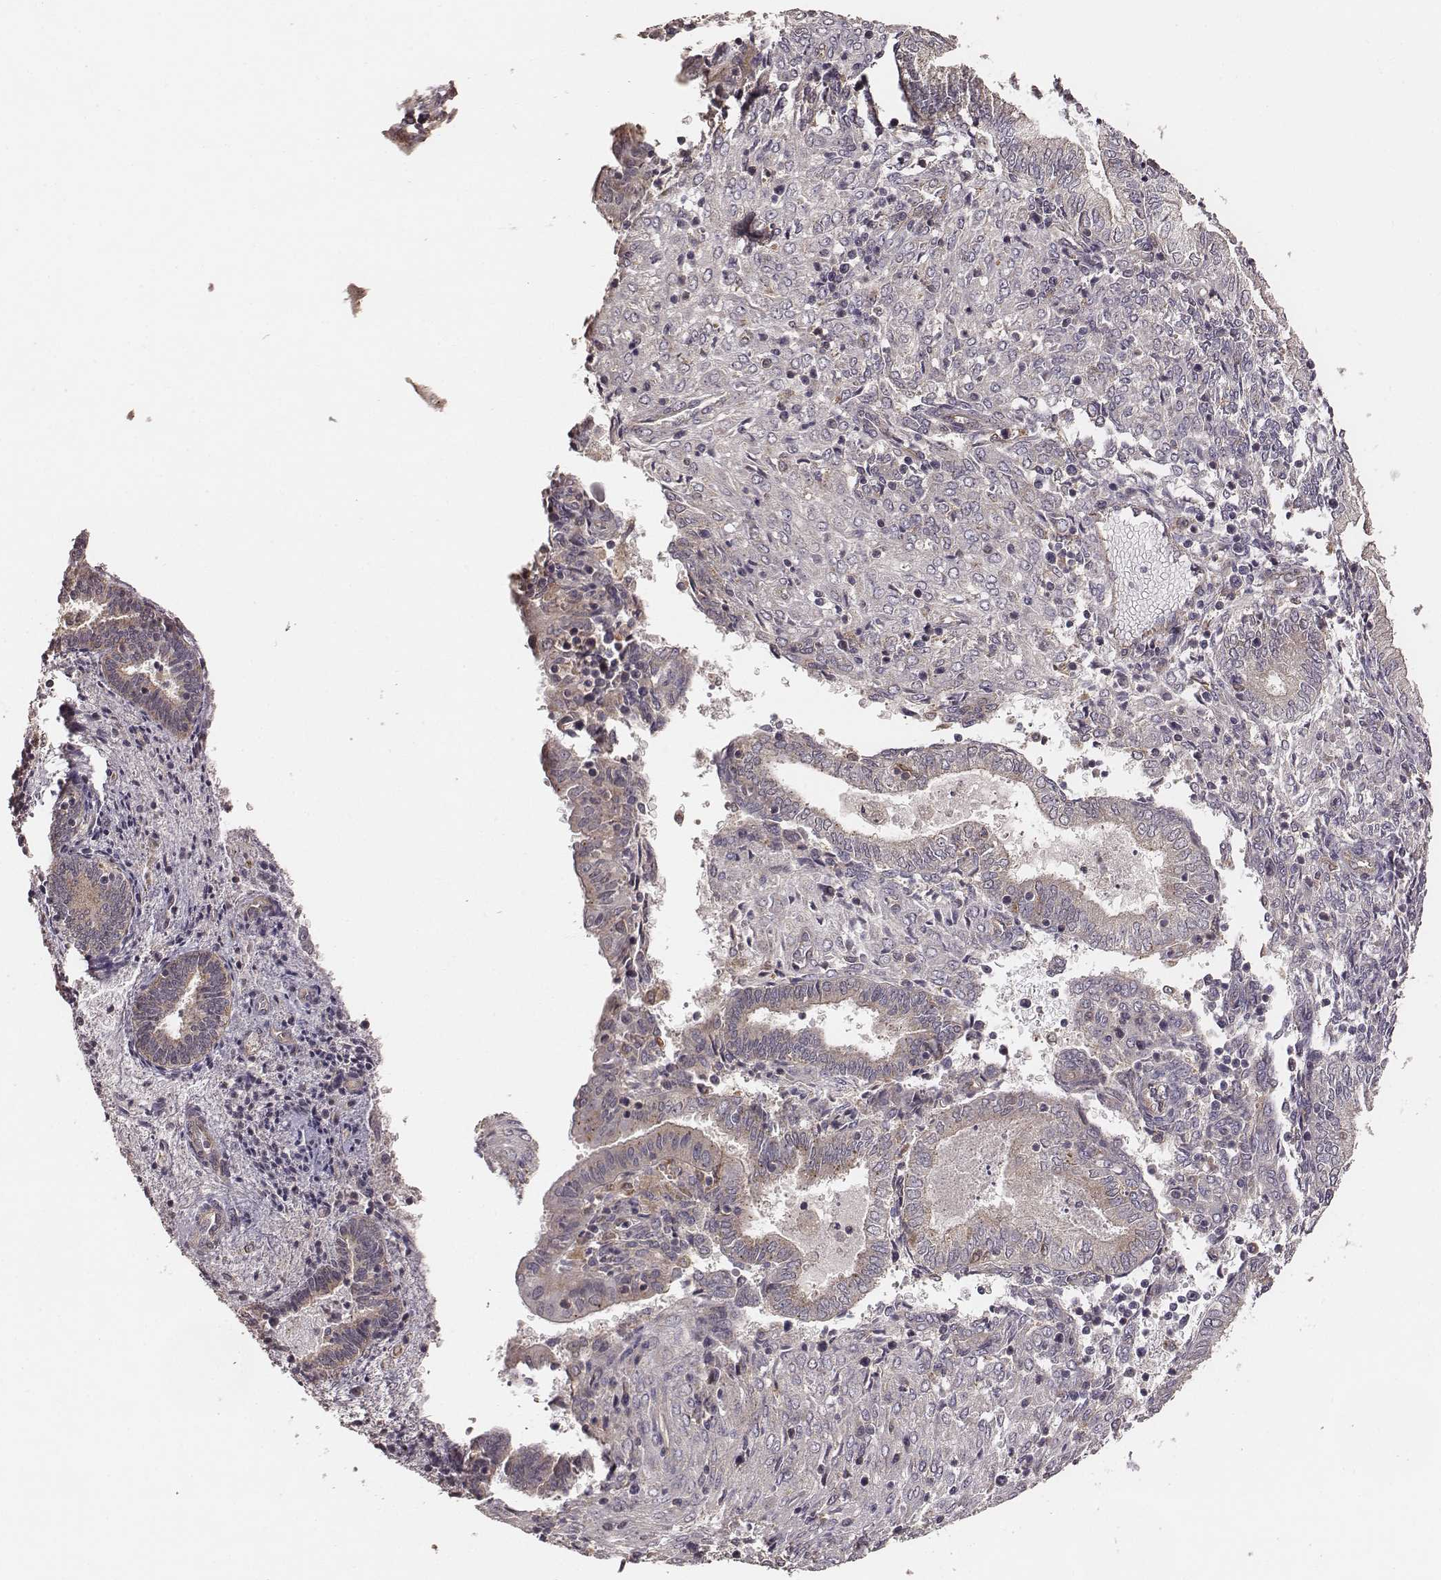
{"staining": {"intensity": "negative", "quantity": "none", "location": "none"}, "tissue": "endometrium", "cell_type": "Cells in endometrial stroma", "image_type": "normal", "snomed": [{"axis": "morphology", "description": "Normal tissue, NOS"}, {"axis": "topography", "description": "Endometrium"}], "caption": "A high-resolution histopathology image shows IHC staining of benign endometrium, which shows no significant expression in cells in endometrial stroma.", "gene": "VPS26A", "patient": {"sex": "female", "age": 42}}